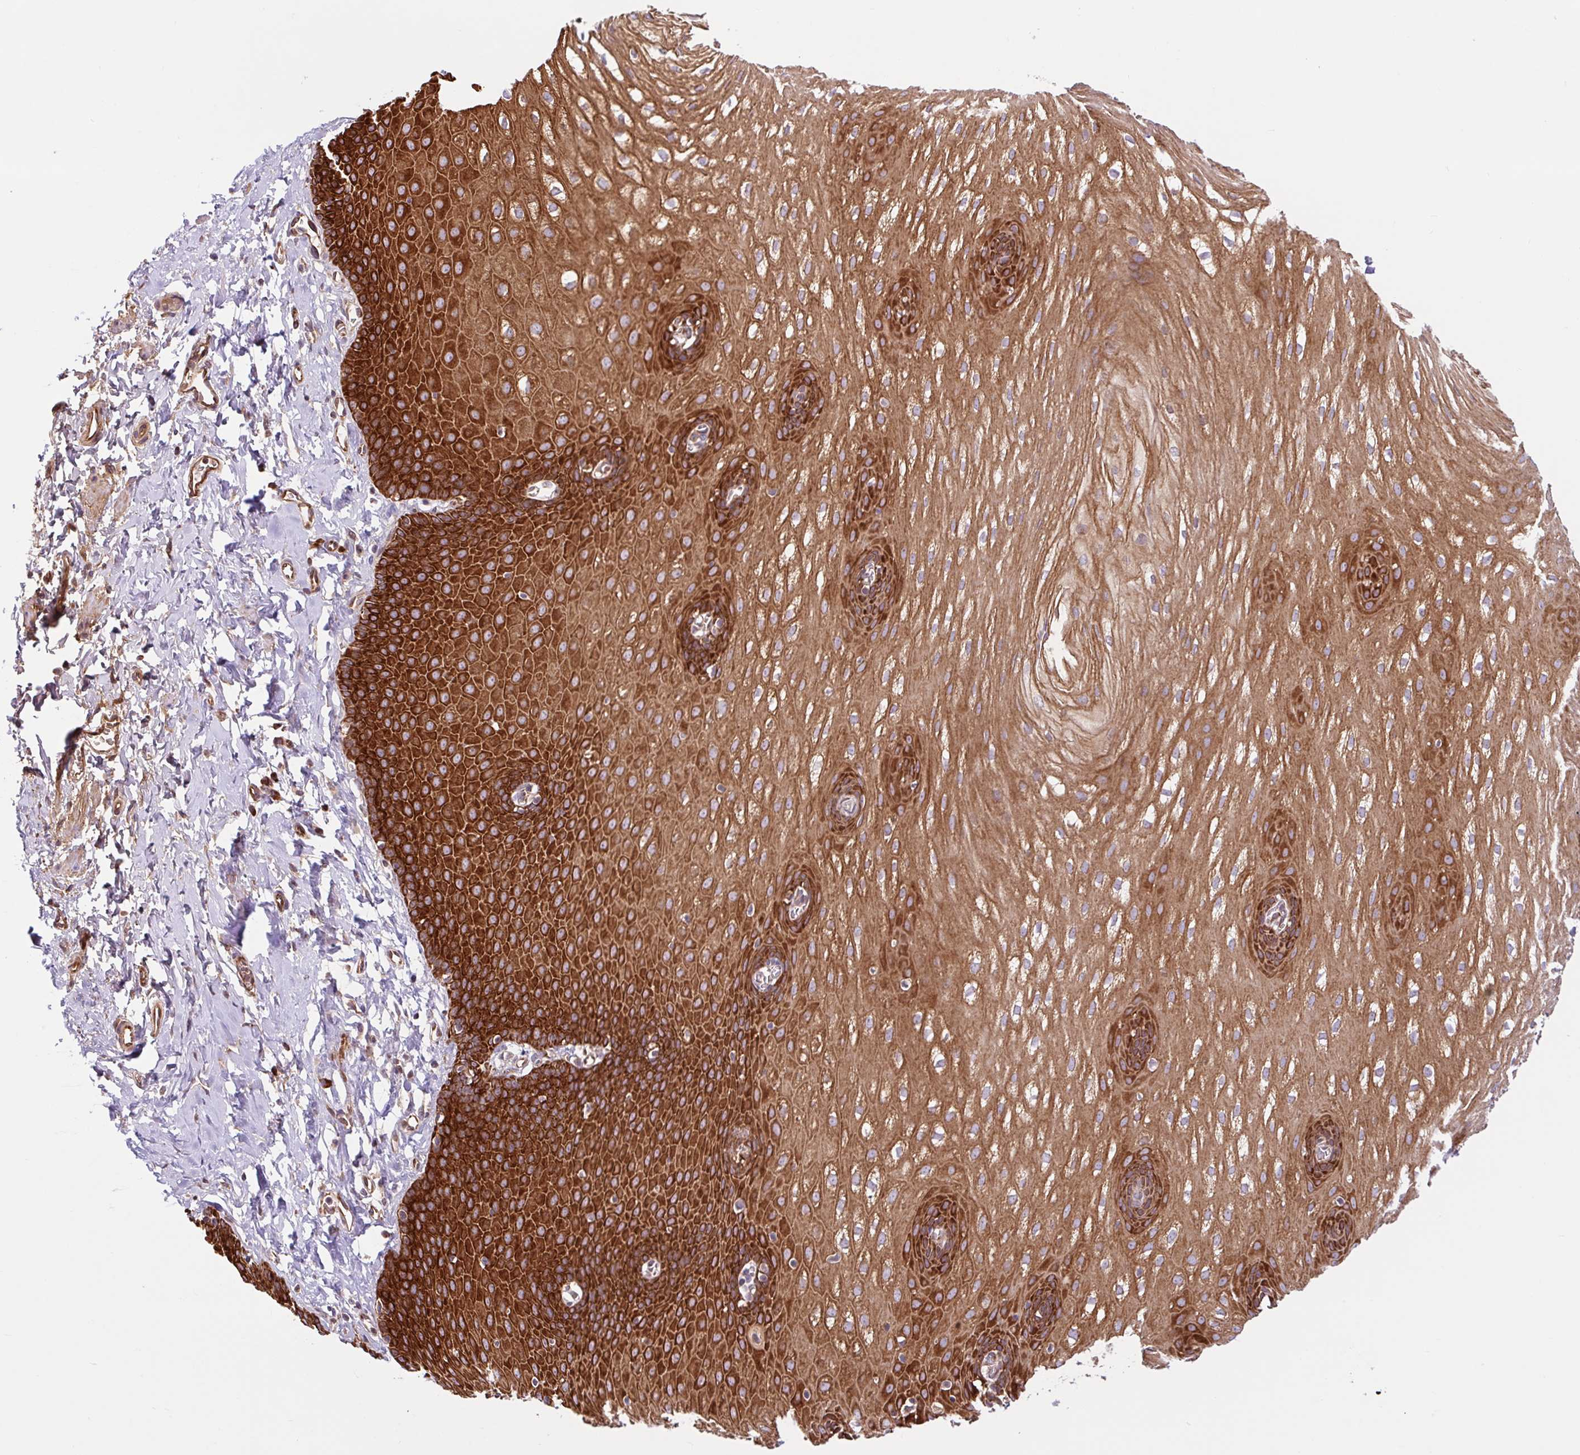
{"staining": {"intensity": "strong", "quantity": ">75%", "location": "cytoplasmic/membranous"}, "tissue": "esophagus", "cell_type": "Squamous epithelial cells", "image_type": "normal", "snomed": [{"axis": "morphology", "description": "Normal tissue, NOS"}, {"axis": "topography", "description": "Esophagus"}], "caption": "Protein expression by immunohistochemistry (IHC) demonstrates strong cytoplasmic/membranous positivity in approximately >75% of squamous epithelial cells in benign esophagus. (IHC, brightfield microscopy, high magnification).", "gene": "NTPCR", "patient": {"sex": "male", "age": 70}}